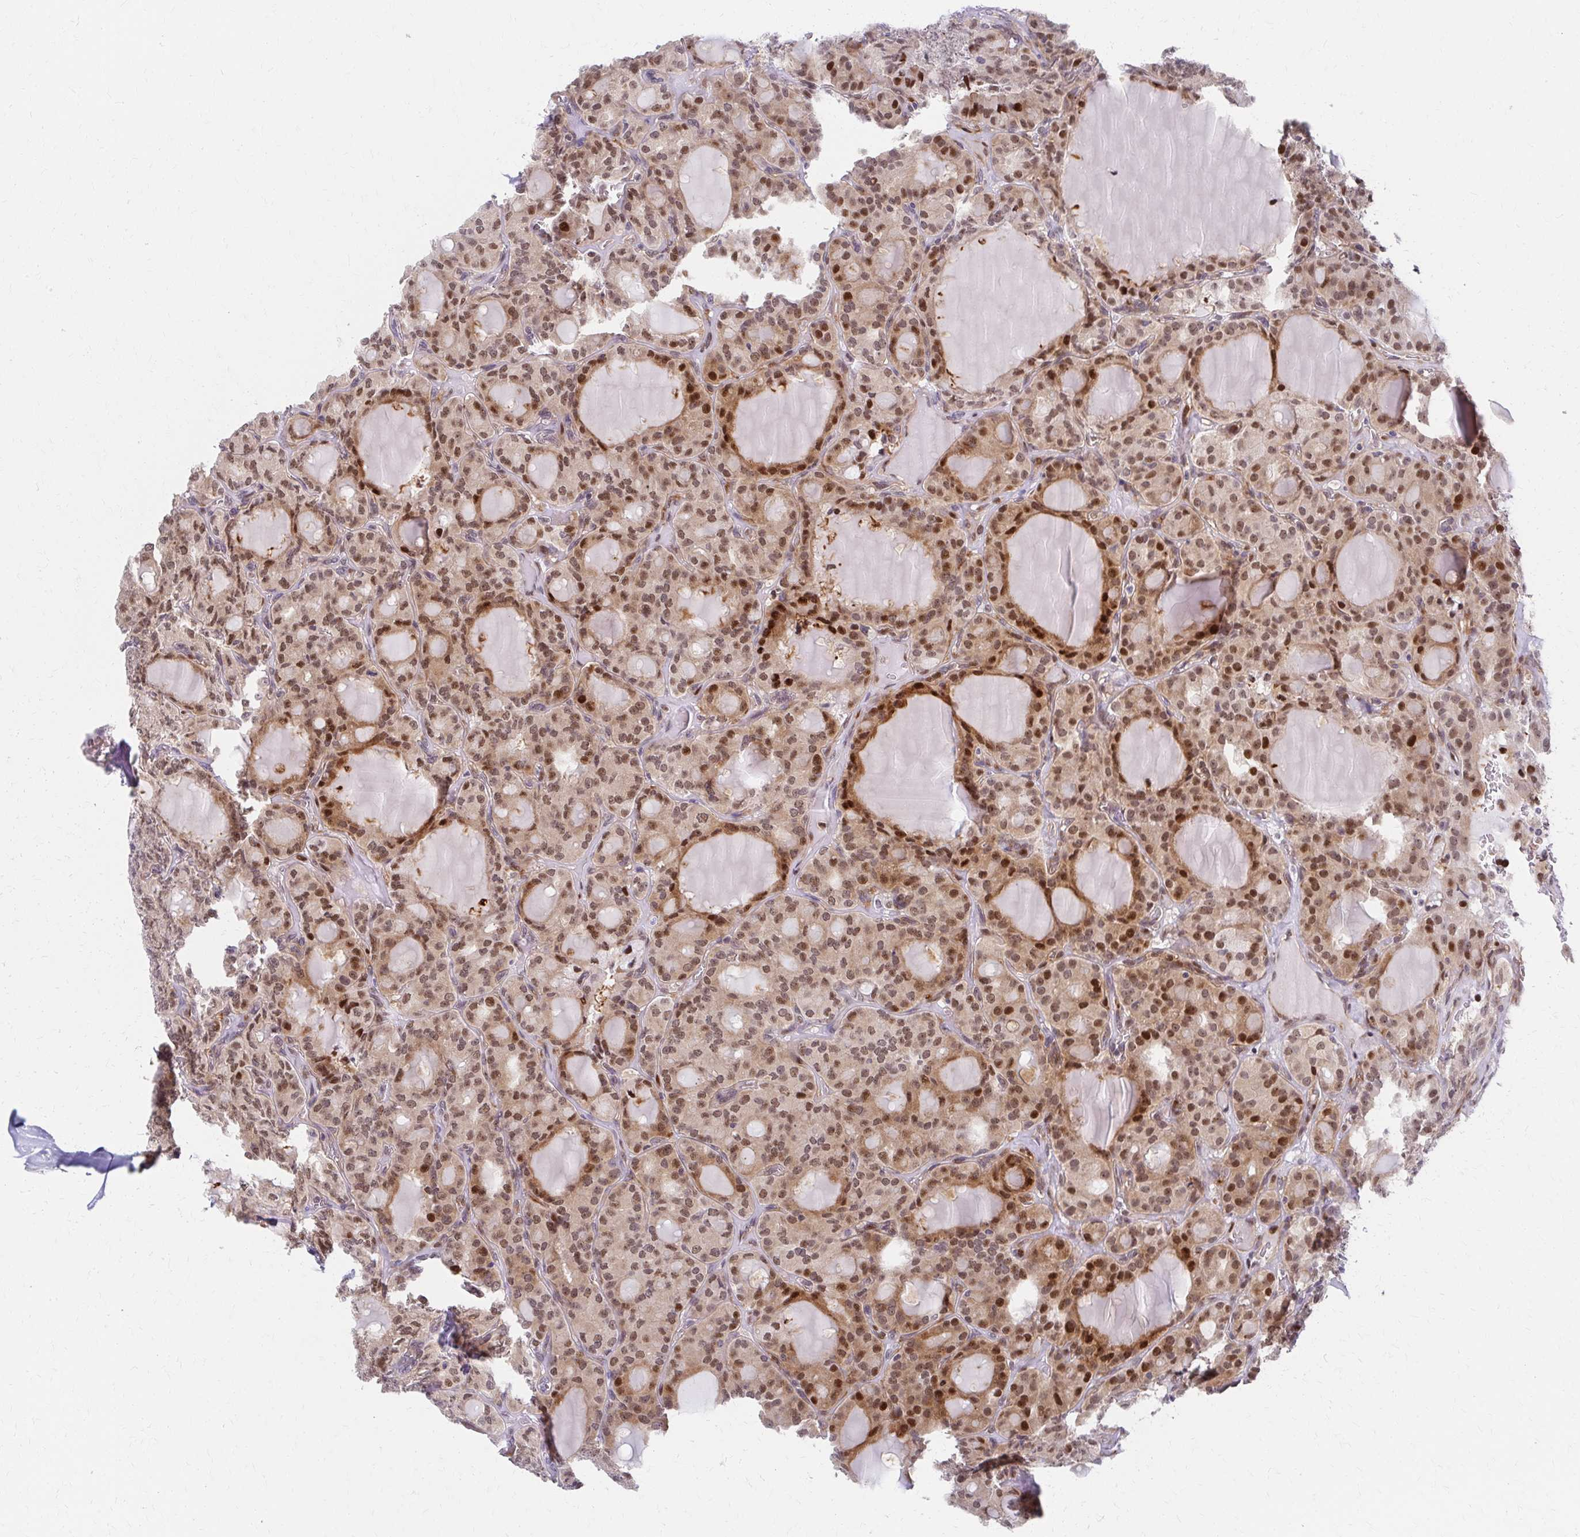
{"staining": {"intensity": "moderate", "quantity": ">75%", "location": "nuclear"}, "tissue": "thyroid cancer", "cell_type": "Tumor cells", "image_type": "cancer", "snomed": [{"axis": "morphology", "description": "Papillary adenocarcinoma, NOS"}, {"axis": "topography", "description": "Thyroid gland"}], "caption": "Moderate nuclear expression for a protein is identified in about >75% of tumor cells of thyroid cancer using IHC.", "gene": "PSMD7", "patient": {"sex": "male", "age": 87}}